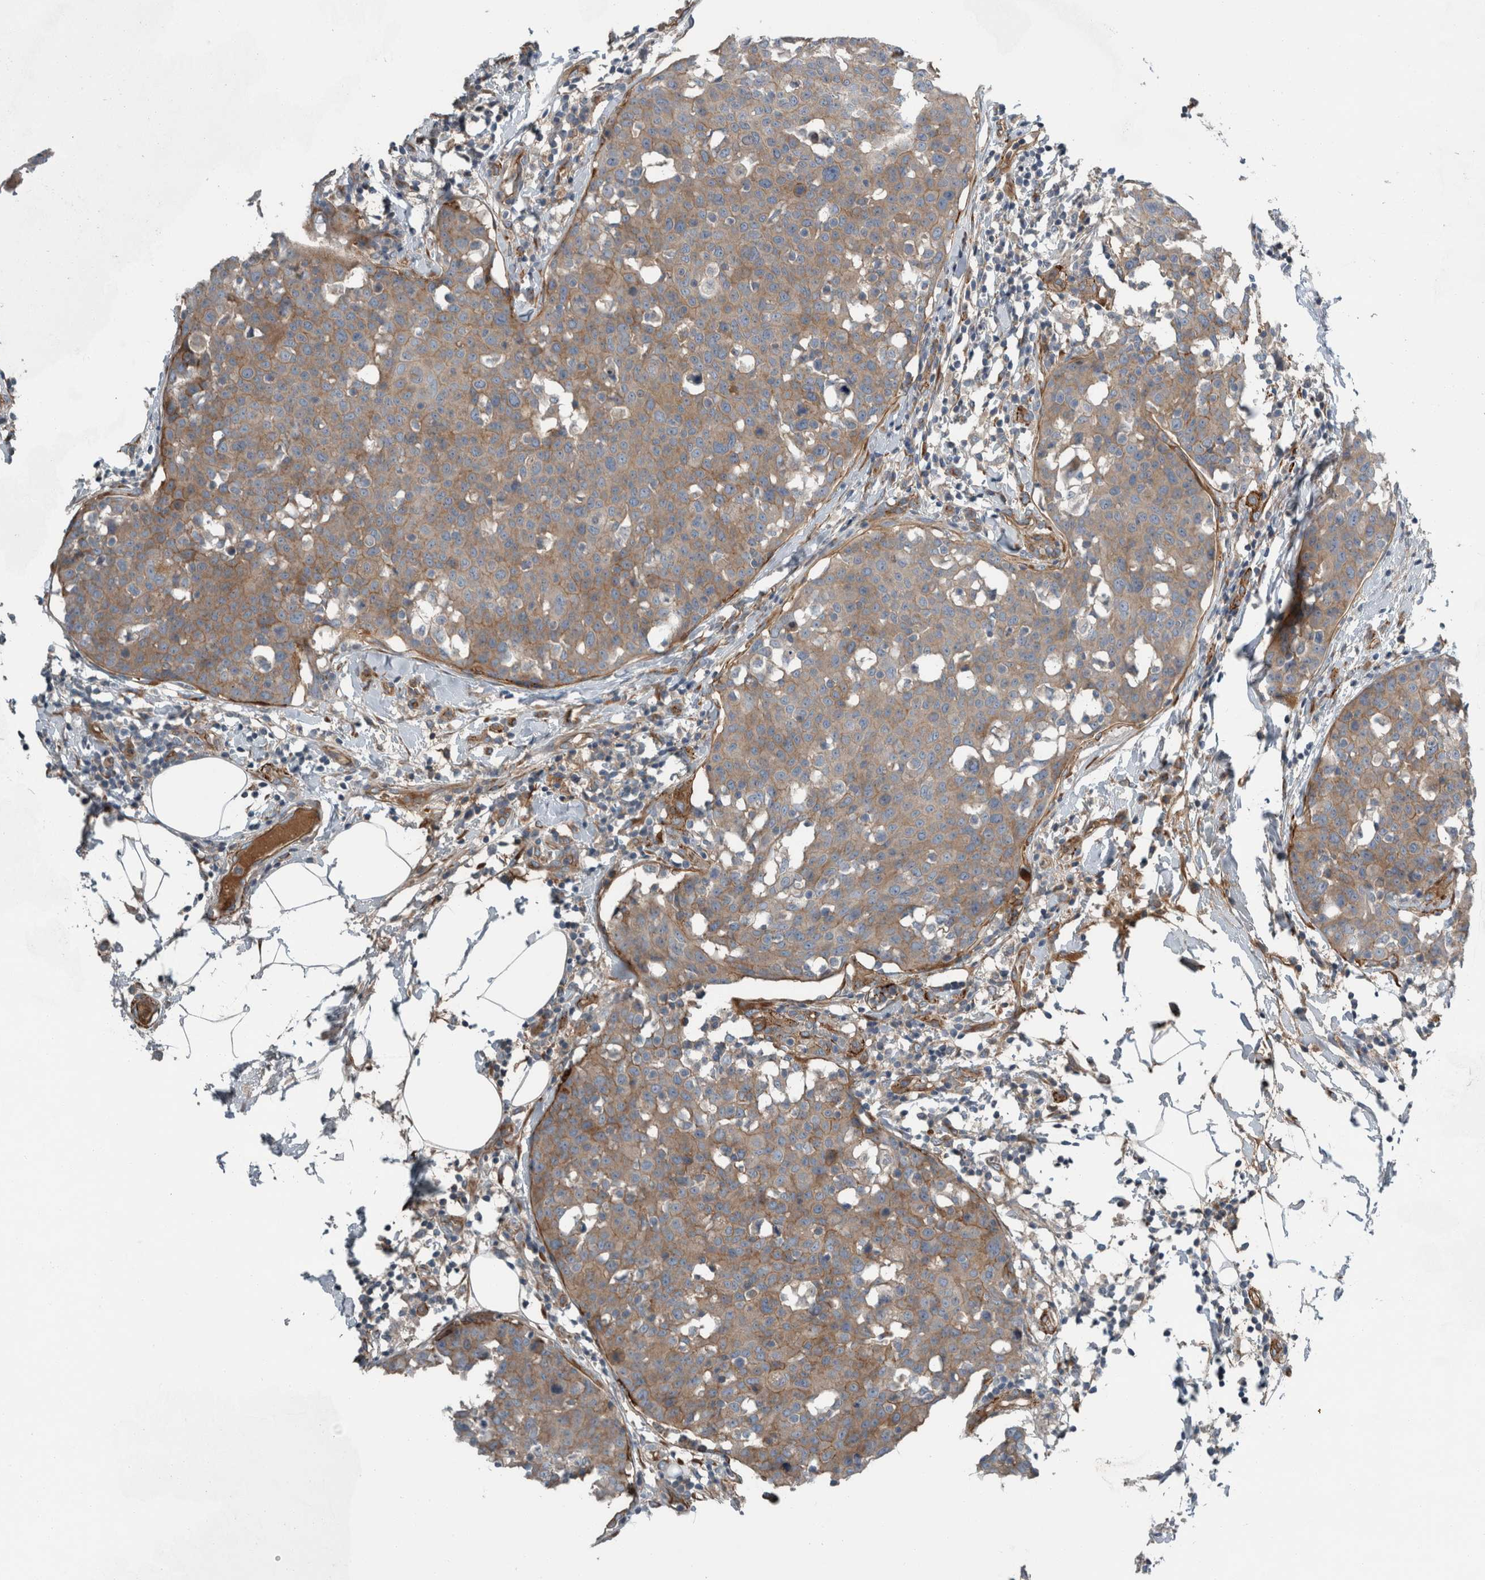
{"staining": {"intensity": "moderate", "quantity": "25%-75%", "location": "cytoplasmic/membranous"}, "tissue": "breast cancer", "cell_type": "Tumor cells", "image_type": "cancer", "snomed": [{"axis": "morphology", "description": "Normal tissue, NOS"}, {"axis": "morphology", "description": "Duct carcinoma"}, {"axis": "topography", "description": "Breast"}], "caption": "This photomicrograph demonstrates breast cancer (intraductal carcinoma) stained with immunohistochemistry to label a protein in brown. The cytoplasmic/membranous of tumor cells show moderate positivity for the protein. Nuclei are counter-stained blue.", "gene": "GLT8D2", "patient": {"sex": "female", "age": 37}}